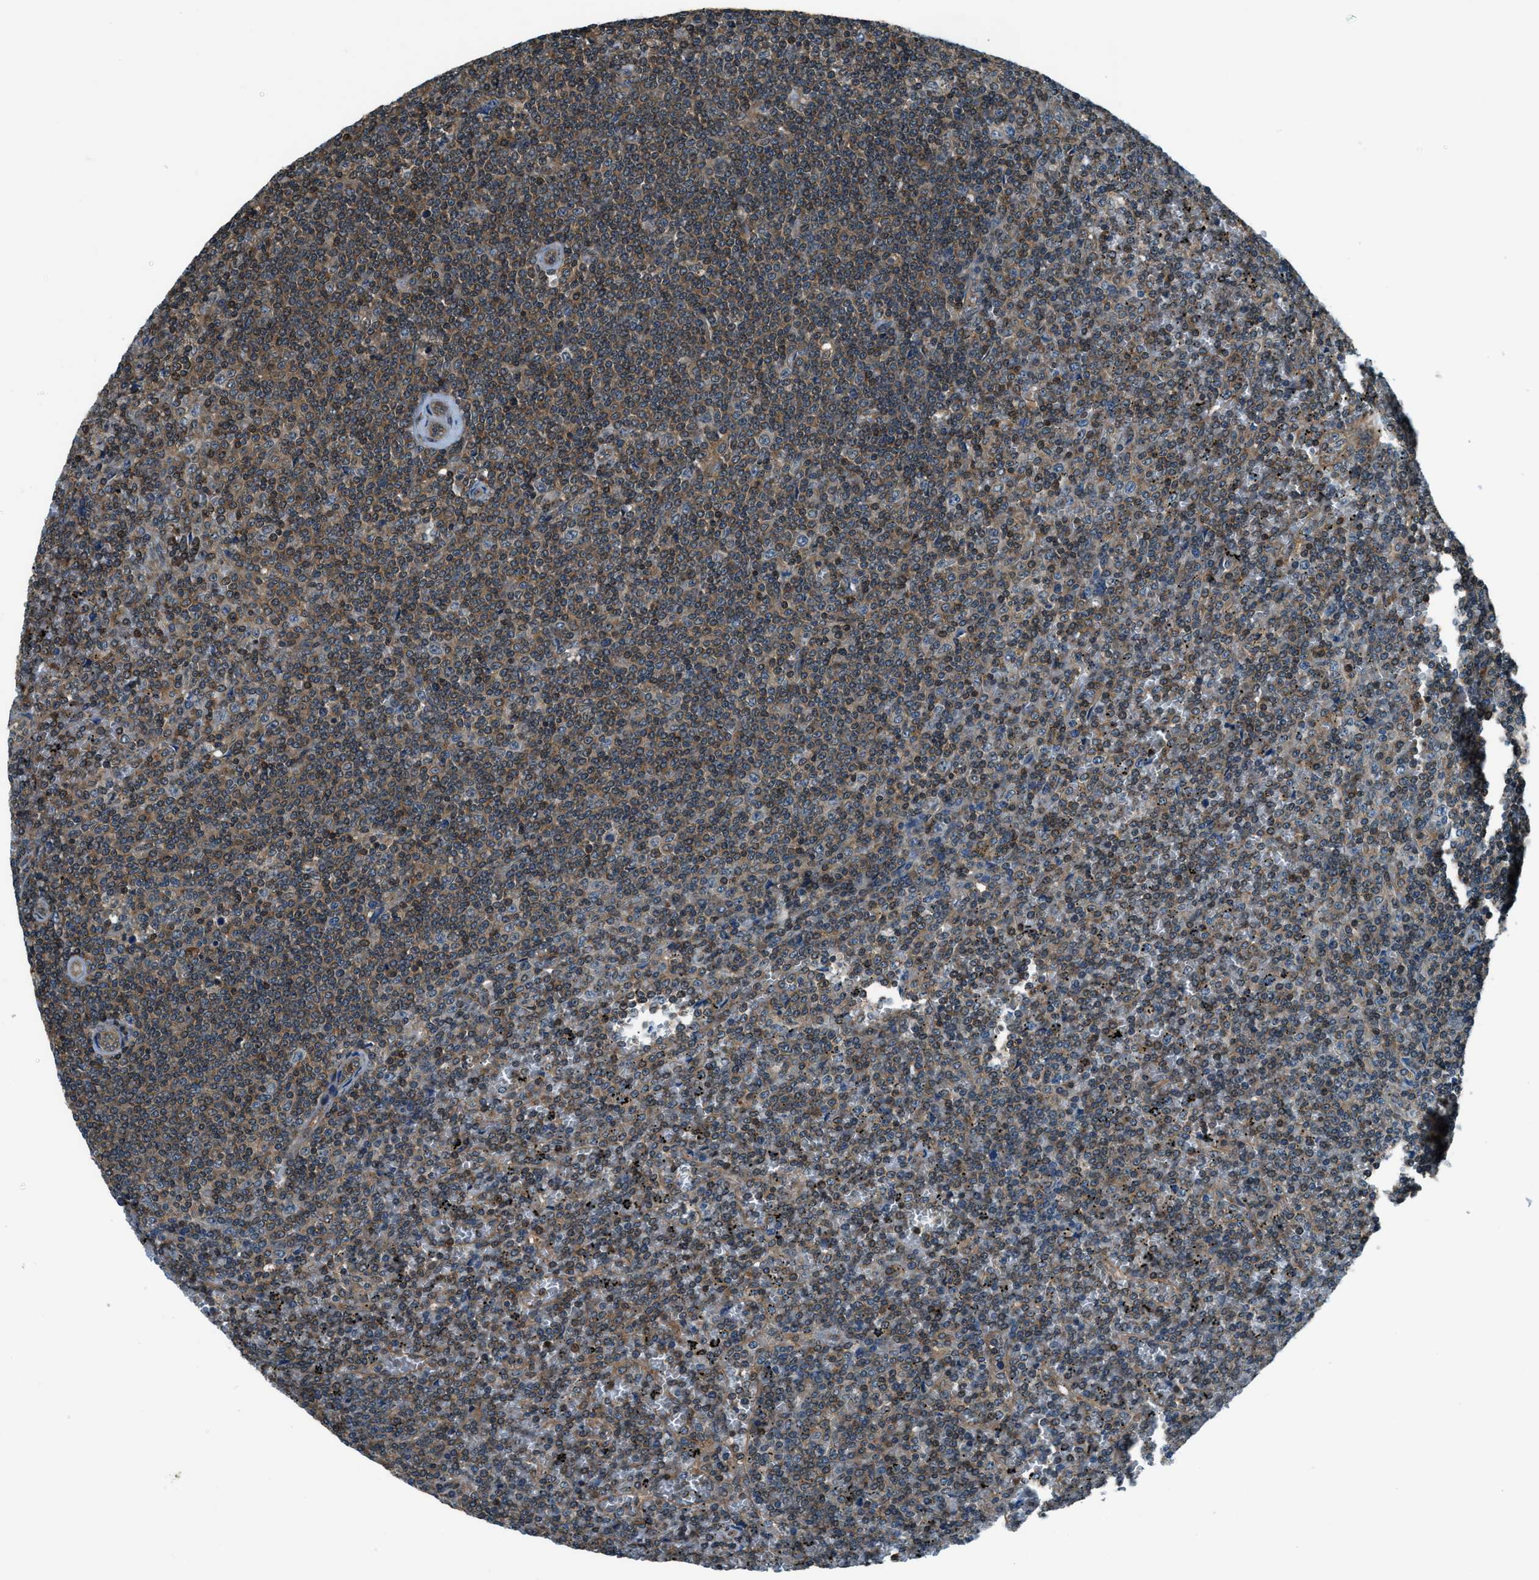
{"staining": {"intensity": "moderate", "quantity": ">75%", "location": "cytoplasmic/membranous"}, "tissue": "lymphoma", "cell_type": "Tumor cells", "image_type": "cancer", "snomed": [{"axis": "morphology", "description": "Malignant lymphoma, non-Hodgkin's type, Low grade"}, {"axis": "topography", "description": "Spleen"}], "caption": "The photomicrograph exhibits a brown stain indicating the presence of a protein in the cytoplasmic/membranous of tumor cells in lymphoma.", "gene": "HEBP2", "patient": {"sex": "female", "age": 19}}